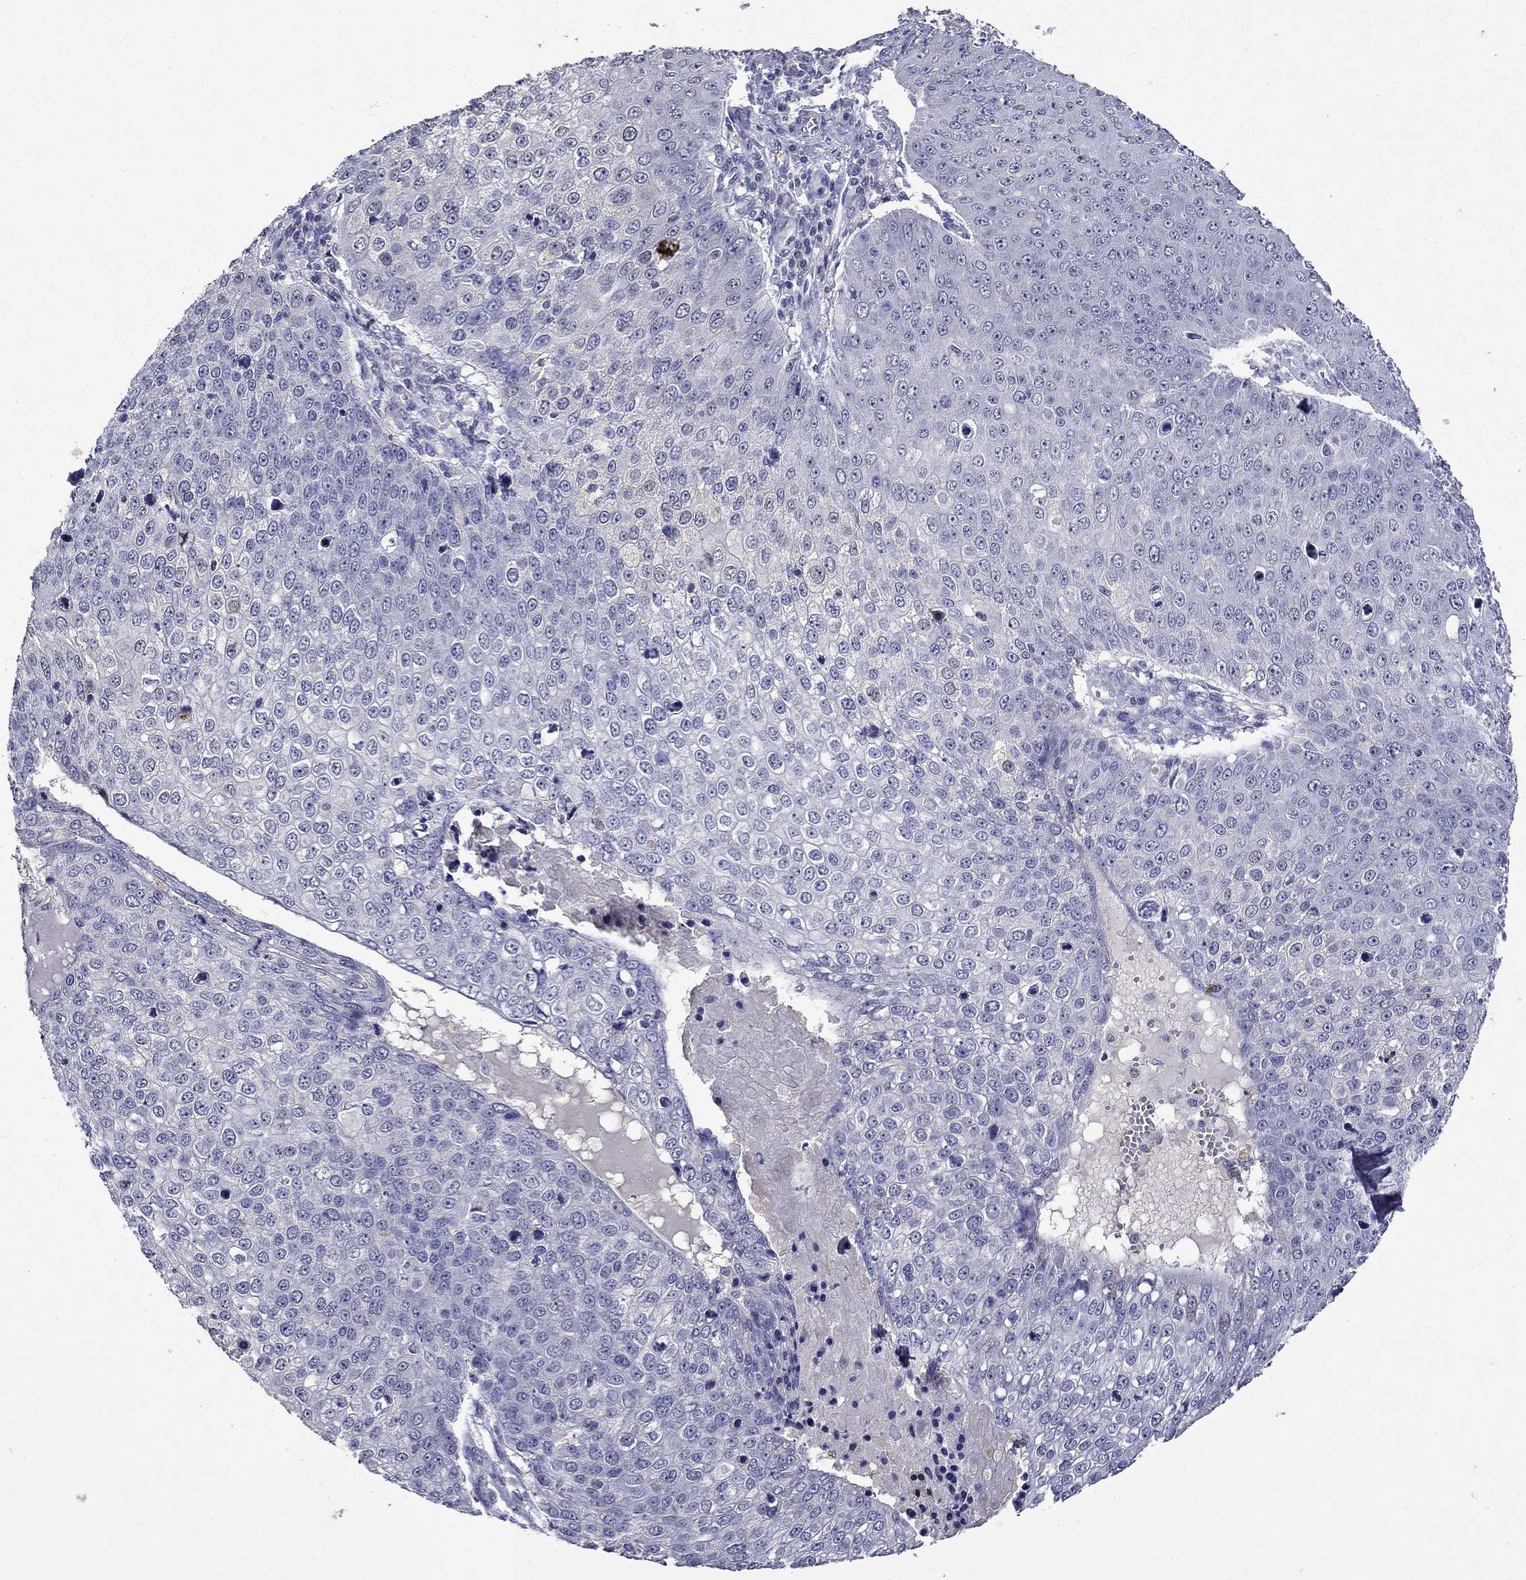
{"staining": {"intensity": "negative", "quantity": "none", "location": "none"}, "tissue": "skin cancer", "cell_type": "Tumor cells", "image_type": "cancer", "snomed": [{"axis": "morphology", "description": "Squamous cell carcinoma, NOS"}, {"axis": "topography", "description": "Skin"}], "caption": "Immunohistochemistry micrograph of neoplastic tissue: human squamous cell carcinoma (skin) stained with DAB (3,3'-diaminobenzidine) displays no significant protein expression in tumor cells. (Stains: DAB (3,3'-diaminobenzidine) IHC with hematoxylin counter stain, Microscopy: brightfield microscopy at high magnification).", "gene": "IRF5", "patient": {"sex": "male", "age": 71}}